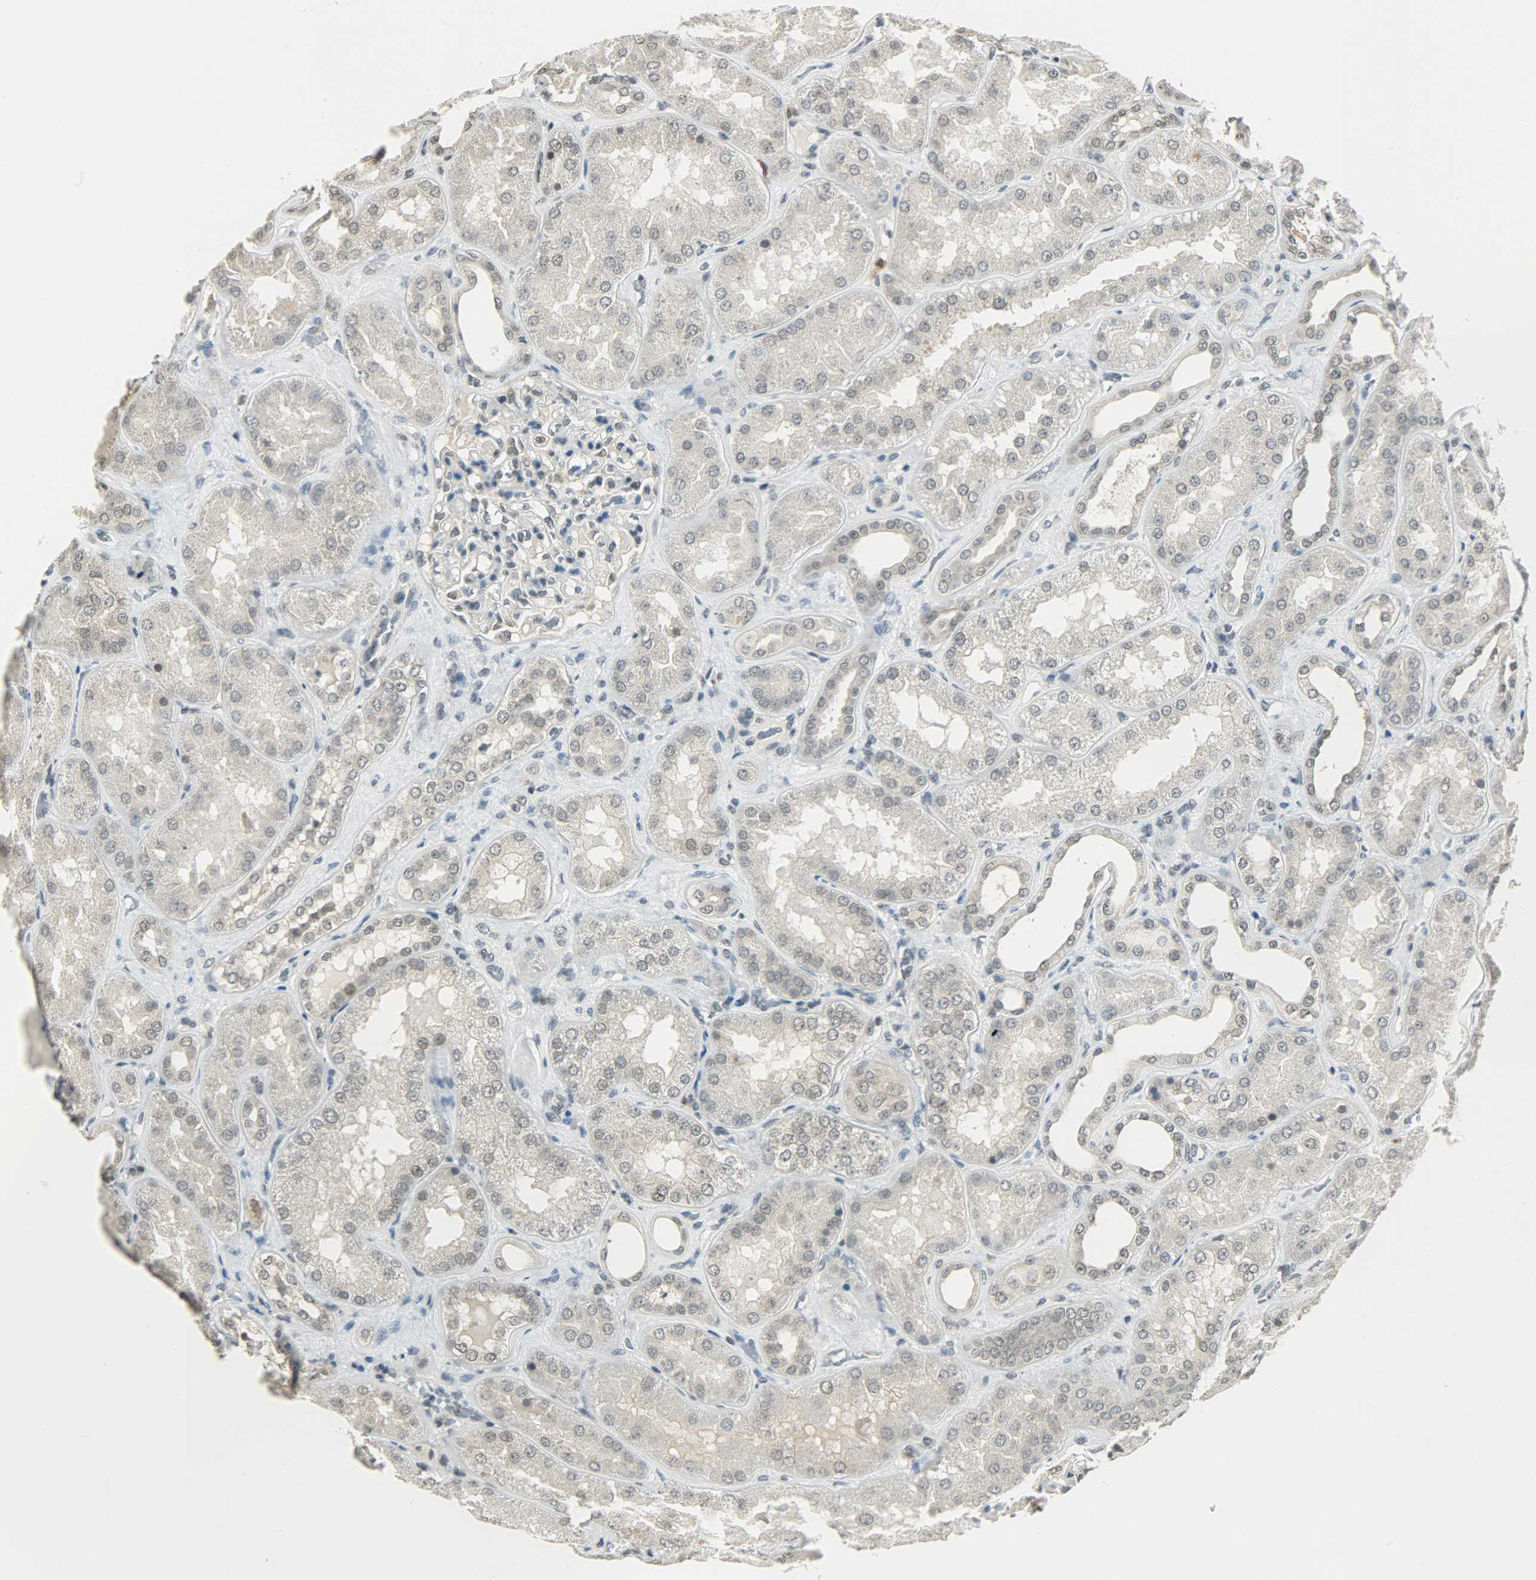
{"staining": {"intensity": "weak", "quantity": "<25%", "location": "nuclear"}, "tissue": "kidney", "cell_type": "Cells in glomeruli", "image_type": "normal", "snomed": [{"axis": "morphology", "description": "Normal tissue, NOS"}, {"axis": "topography", "description": "Kidney"}], "caption": "DAB immunohistochemical staining of normal kidney exhibits no significant expression in cells in glomeruli.", "gene": "SMARCA5", "patient": {"sex": "female", "age": 56}}